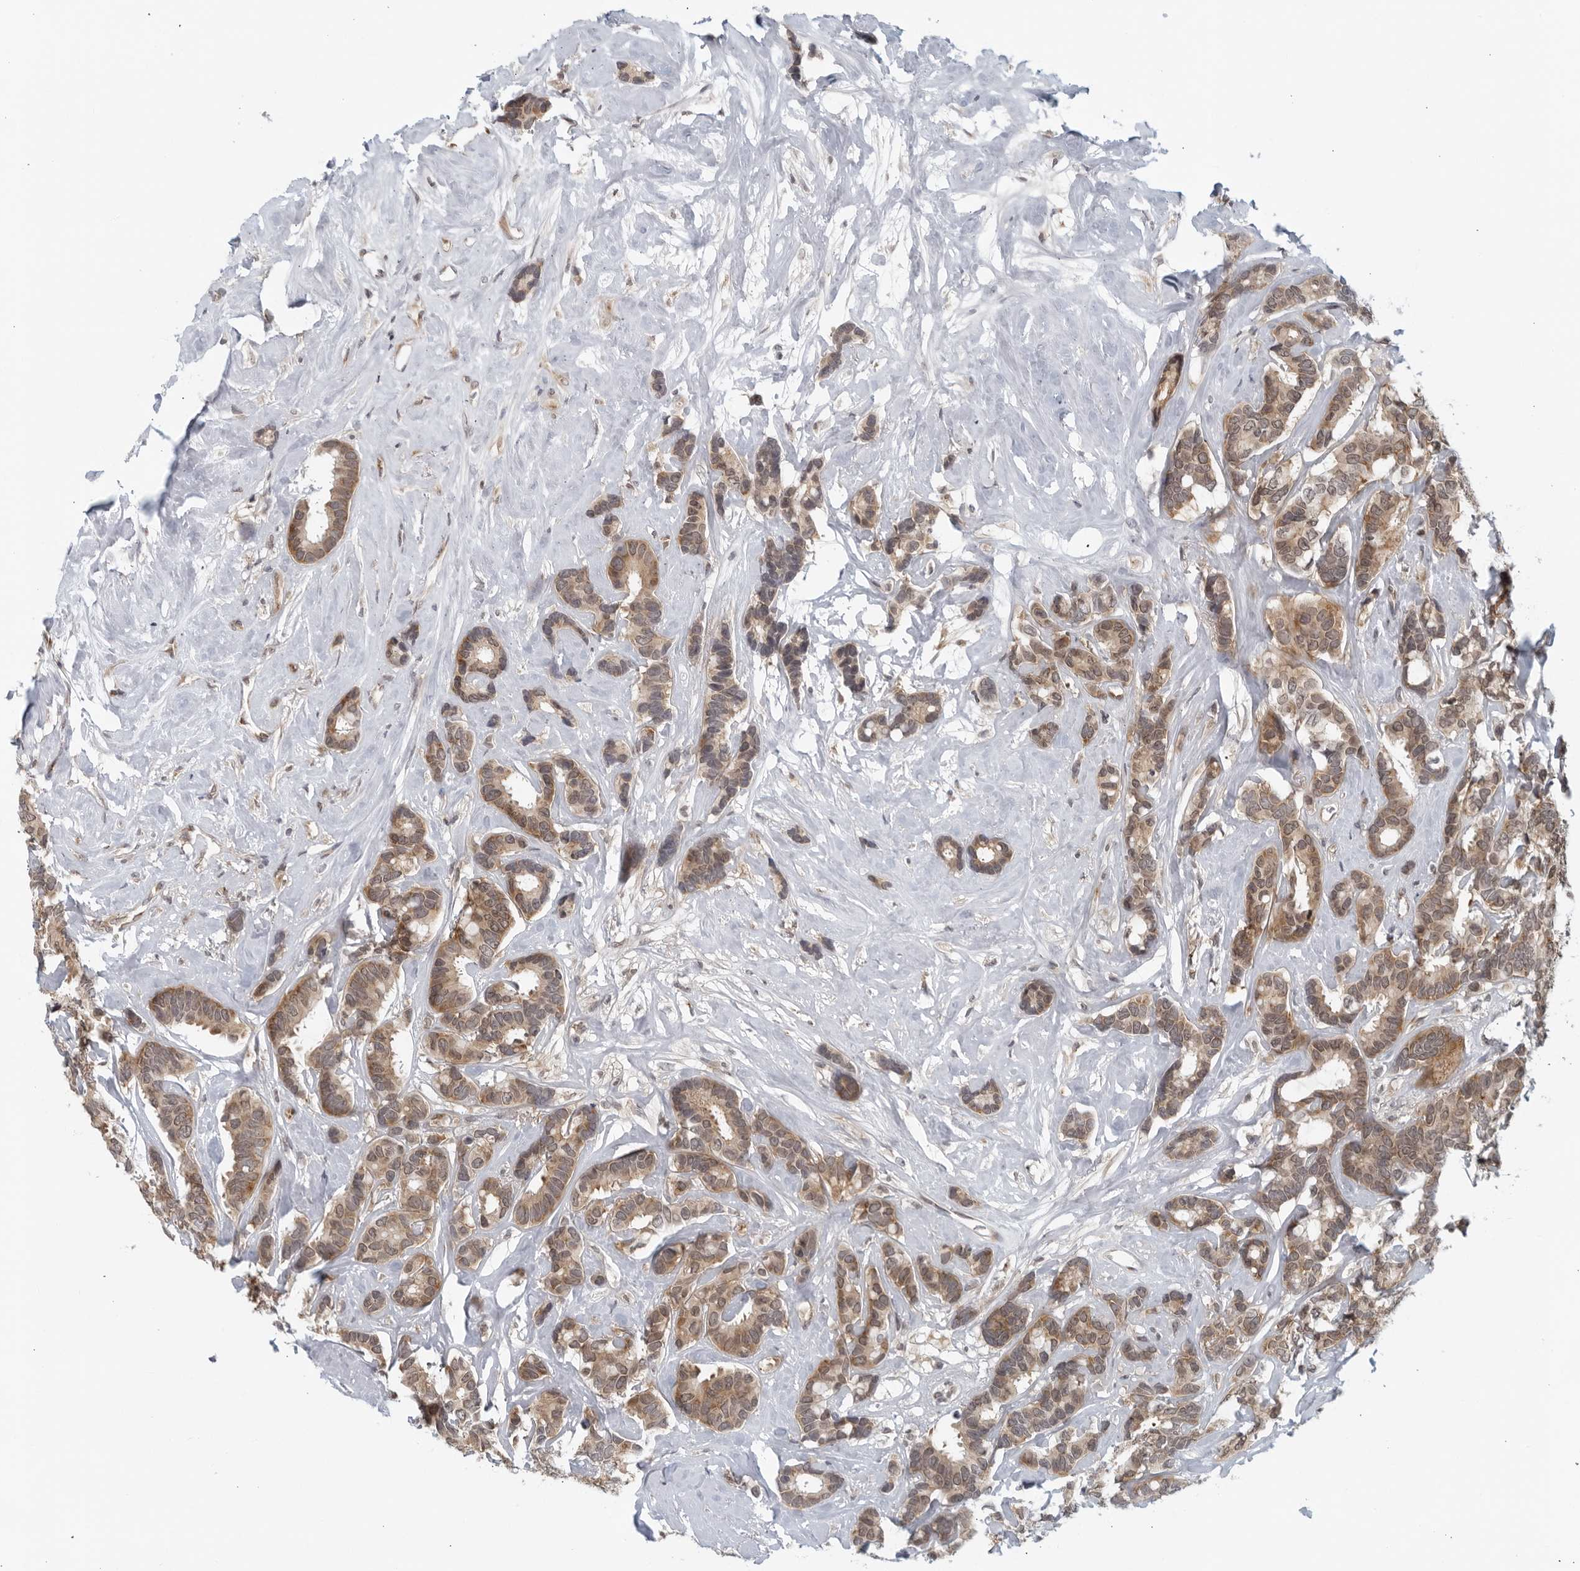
{"staining": {"intensity": "moderate", "quantity": ">75%", "location": "cytoplasmic/membranous"}, "tissue": "breast cancer", "cell_type": "Tumor cells", "image_type": "cancer", "snomed": [{"axis": "morphology", "description": "Duct carcinoma"}, {"axis": "topography", "description": "Breast"}], "caption": "Moderate cytoplasmic/membranous staining for a protein is present in approximately >75% of tumor cells of breast intraductal carcinoma using immunohistochemistry.", "gene": "RC3H1", "patient": {"sex": "female", "age": 87}}